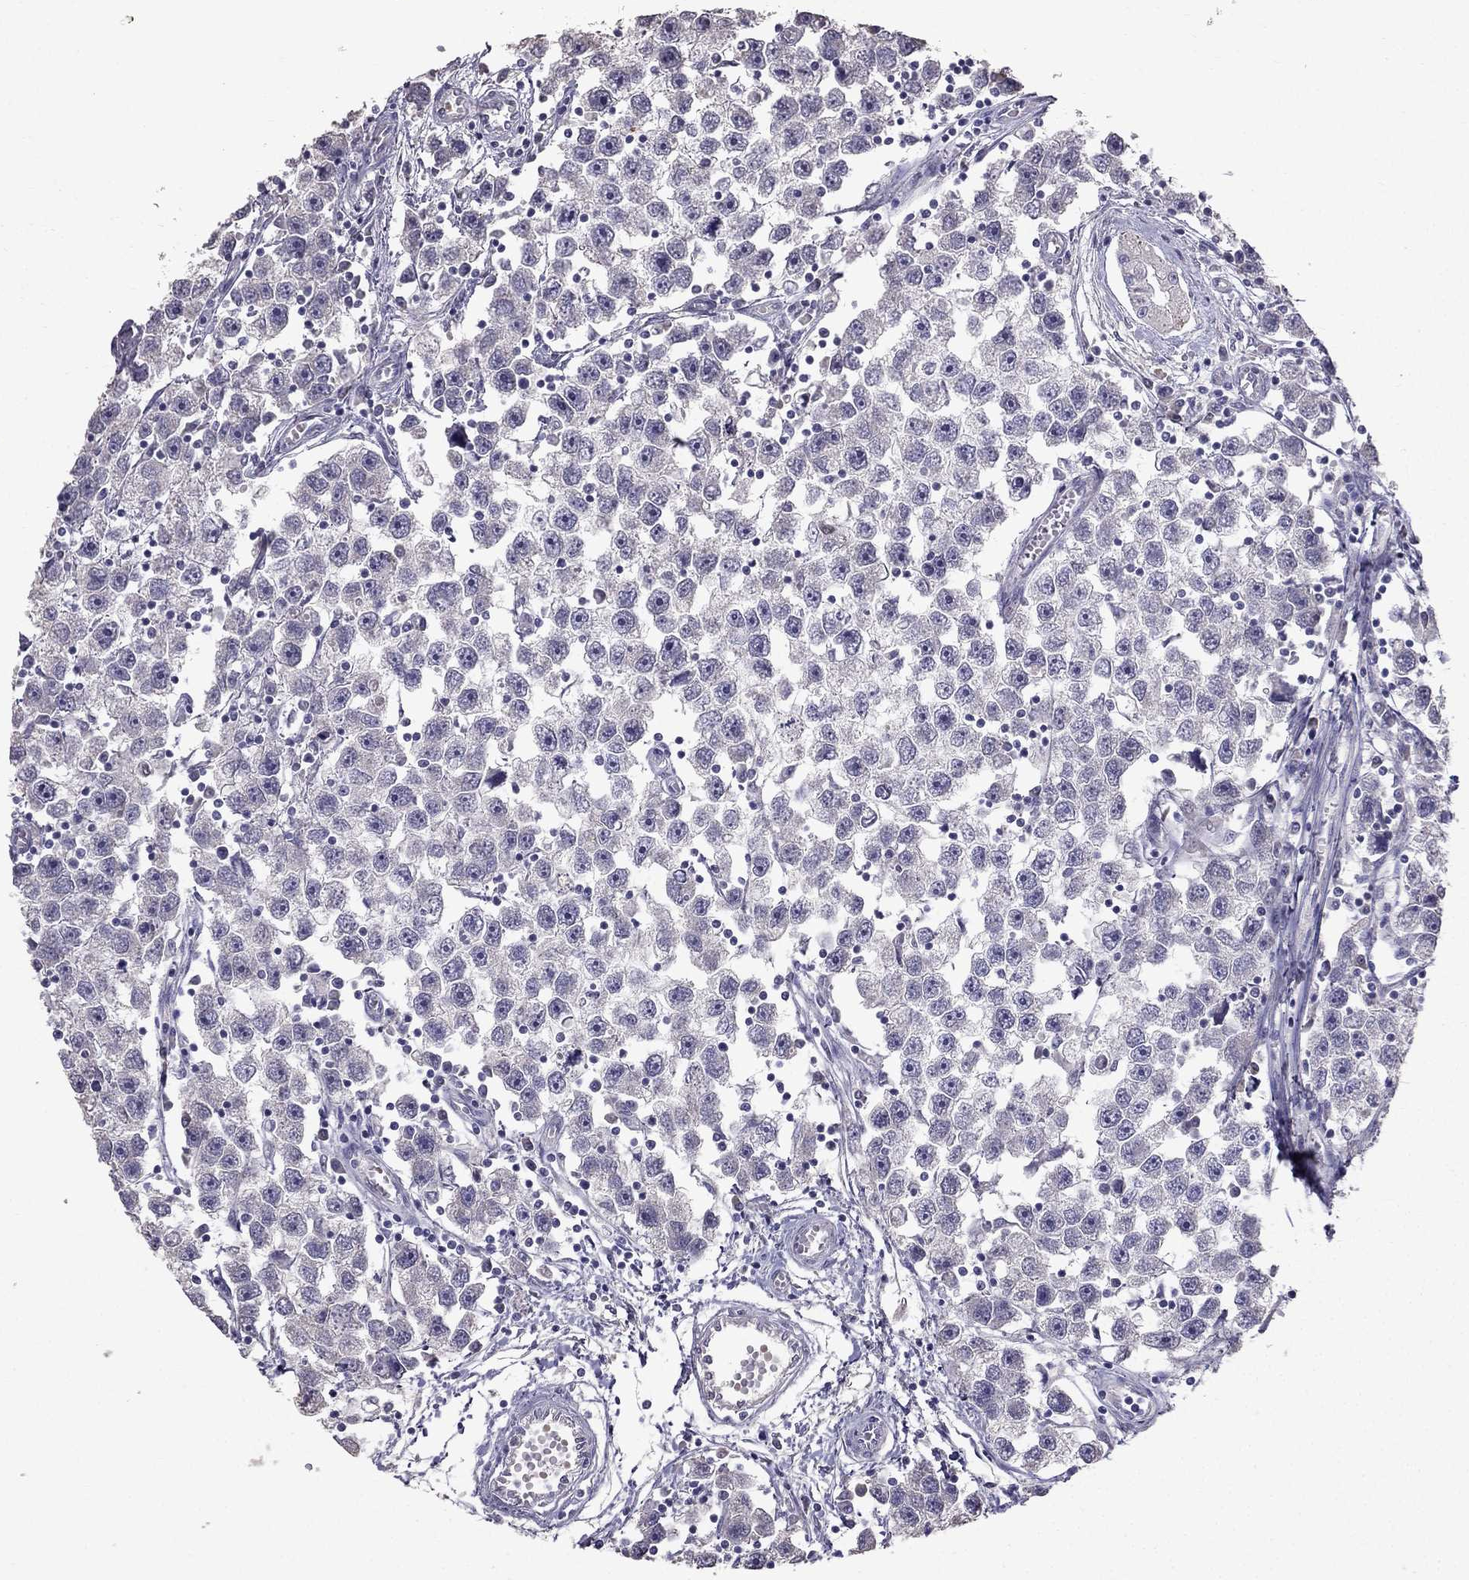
{"staining": {"intensity": "negative", "quantity": "none", "location": "none"}, "tissue": "testis cancer", "cell_type": "Tumor cells", "image_type": "cancer", "snomed": [{"axis": "morphology", "description": "Seminoma, NOS"}, {"axis": "topography", "description": "Testis"}], "caption": "This is an IHC image of testis cancer. There is no expression in tumor cells.", "gene": "SCG5", "patient": {"sex": "male", "age": 30}}